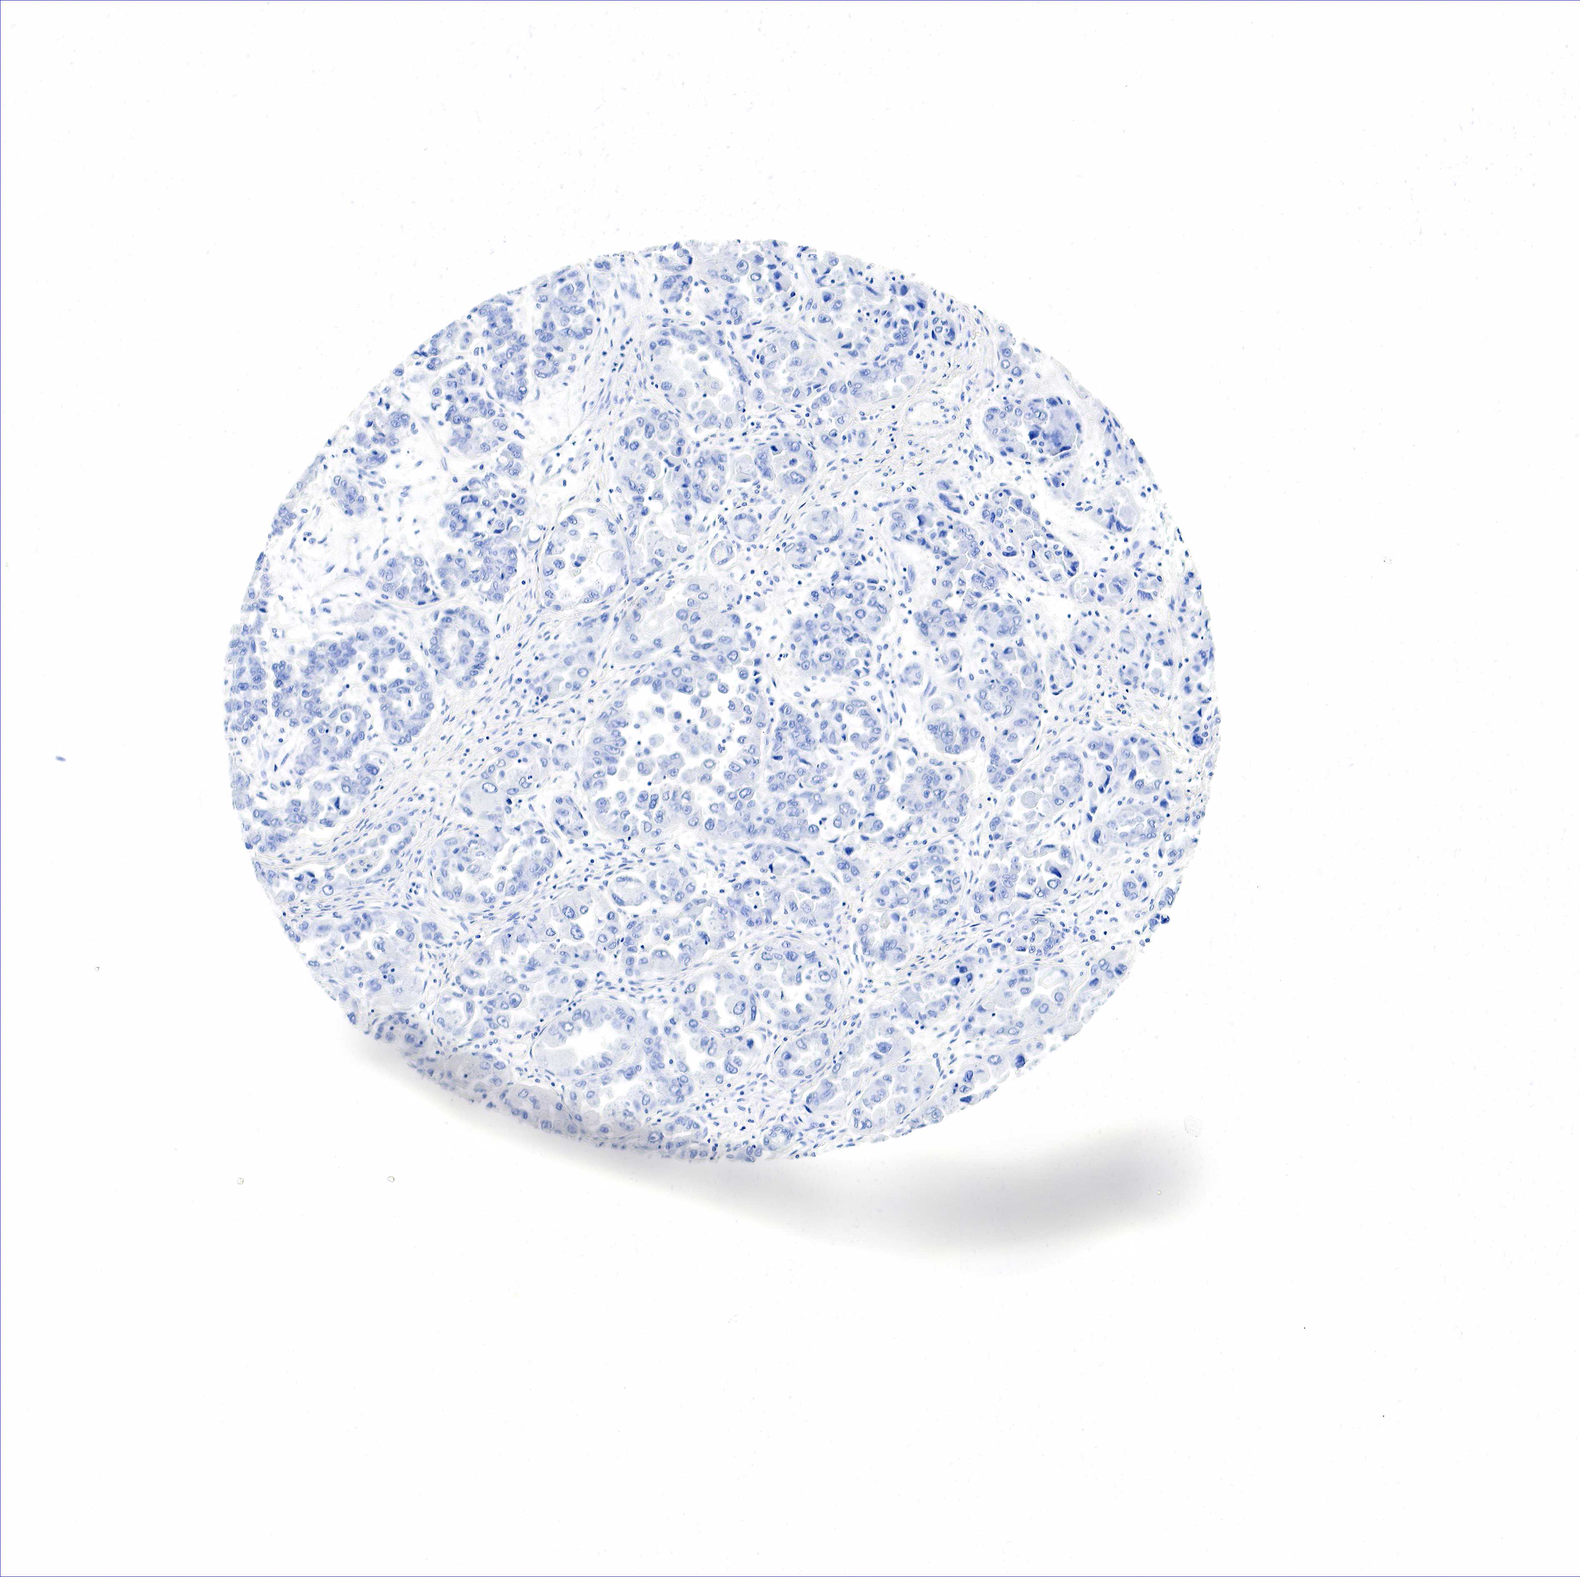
{"staining": {"intensity": "negative", "quantity": "none", "location": "none"}, "tissue": "ovarian cancer", "cell_type": "Tumor cells", "image_type": "cancer", "snomed": [{"axis": "morphology", "description": "Cystadenocarcinoma, serous, NOS"}, {"axis": "topography", "description": "Ovary"}], "caption": "This photomicrograph is of ovarian serous cystadenocarcinoma stained with immunohistochemistry to label a protein in brown with the nuclei are counter-stained blue. There is no staining in tumor cells.", "gene": "GAST", "patient": {"sex": "female", "age": 84}}